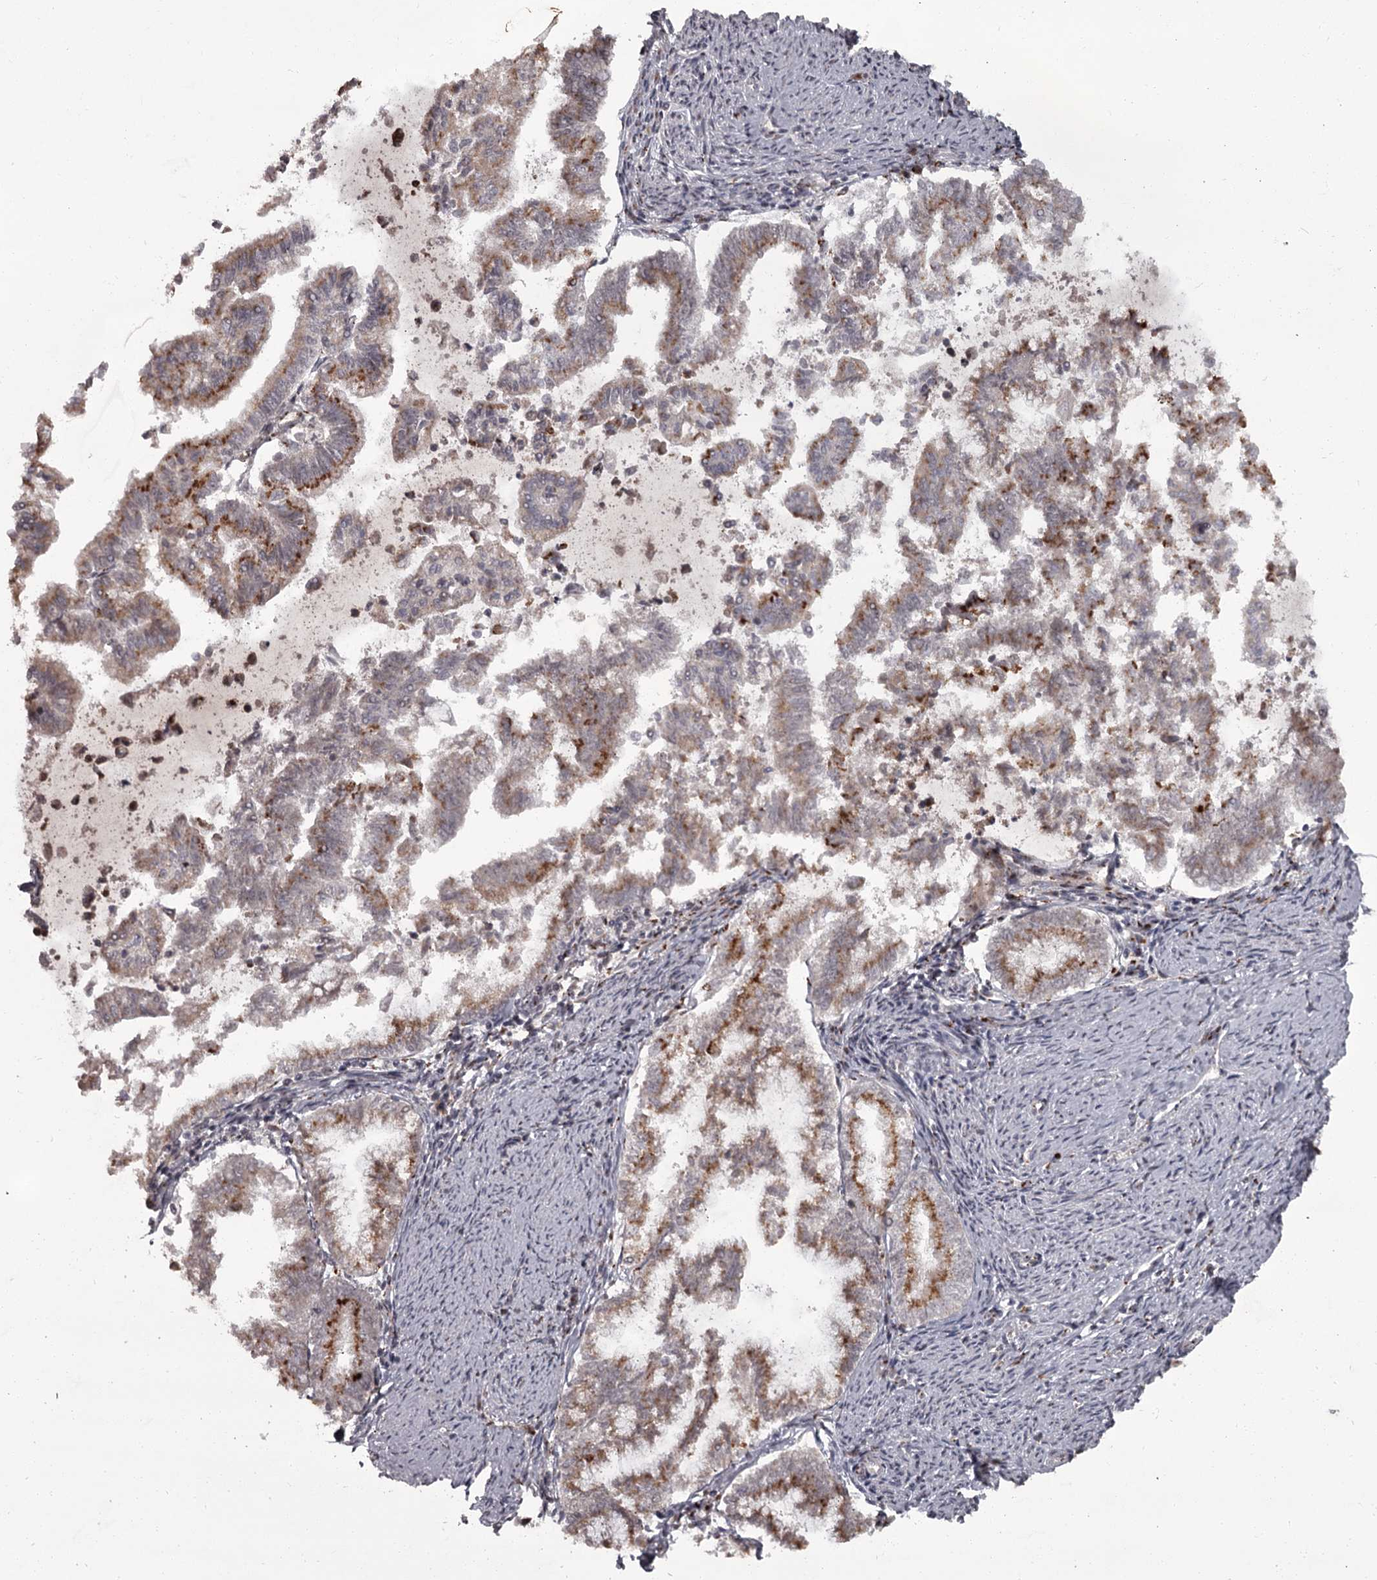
{"staining": {"intensity": "moderate", "quantity": "25%-75%", "location": "cytoplasmic/membranous,nuclear"}, "tissue": "endometrial cancer", "cell_type": "Tumor cells", "image_type": "cancer", "snomed": [{"axis": "morphology", "description": "Adenocarcinoma, NOS"}, {"axis": "topography", "description": "Endometrium"}], "caption": "Moderate cytoplasmic/membranous and nuclear positivity for a protein is identified in about 25%-75% of tumor cells of endometrial adenocarcinoma using immunohistochemistry.", "gene": "CEP83", "patient": {"sex": "female", "age": 79}}